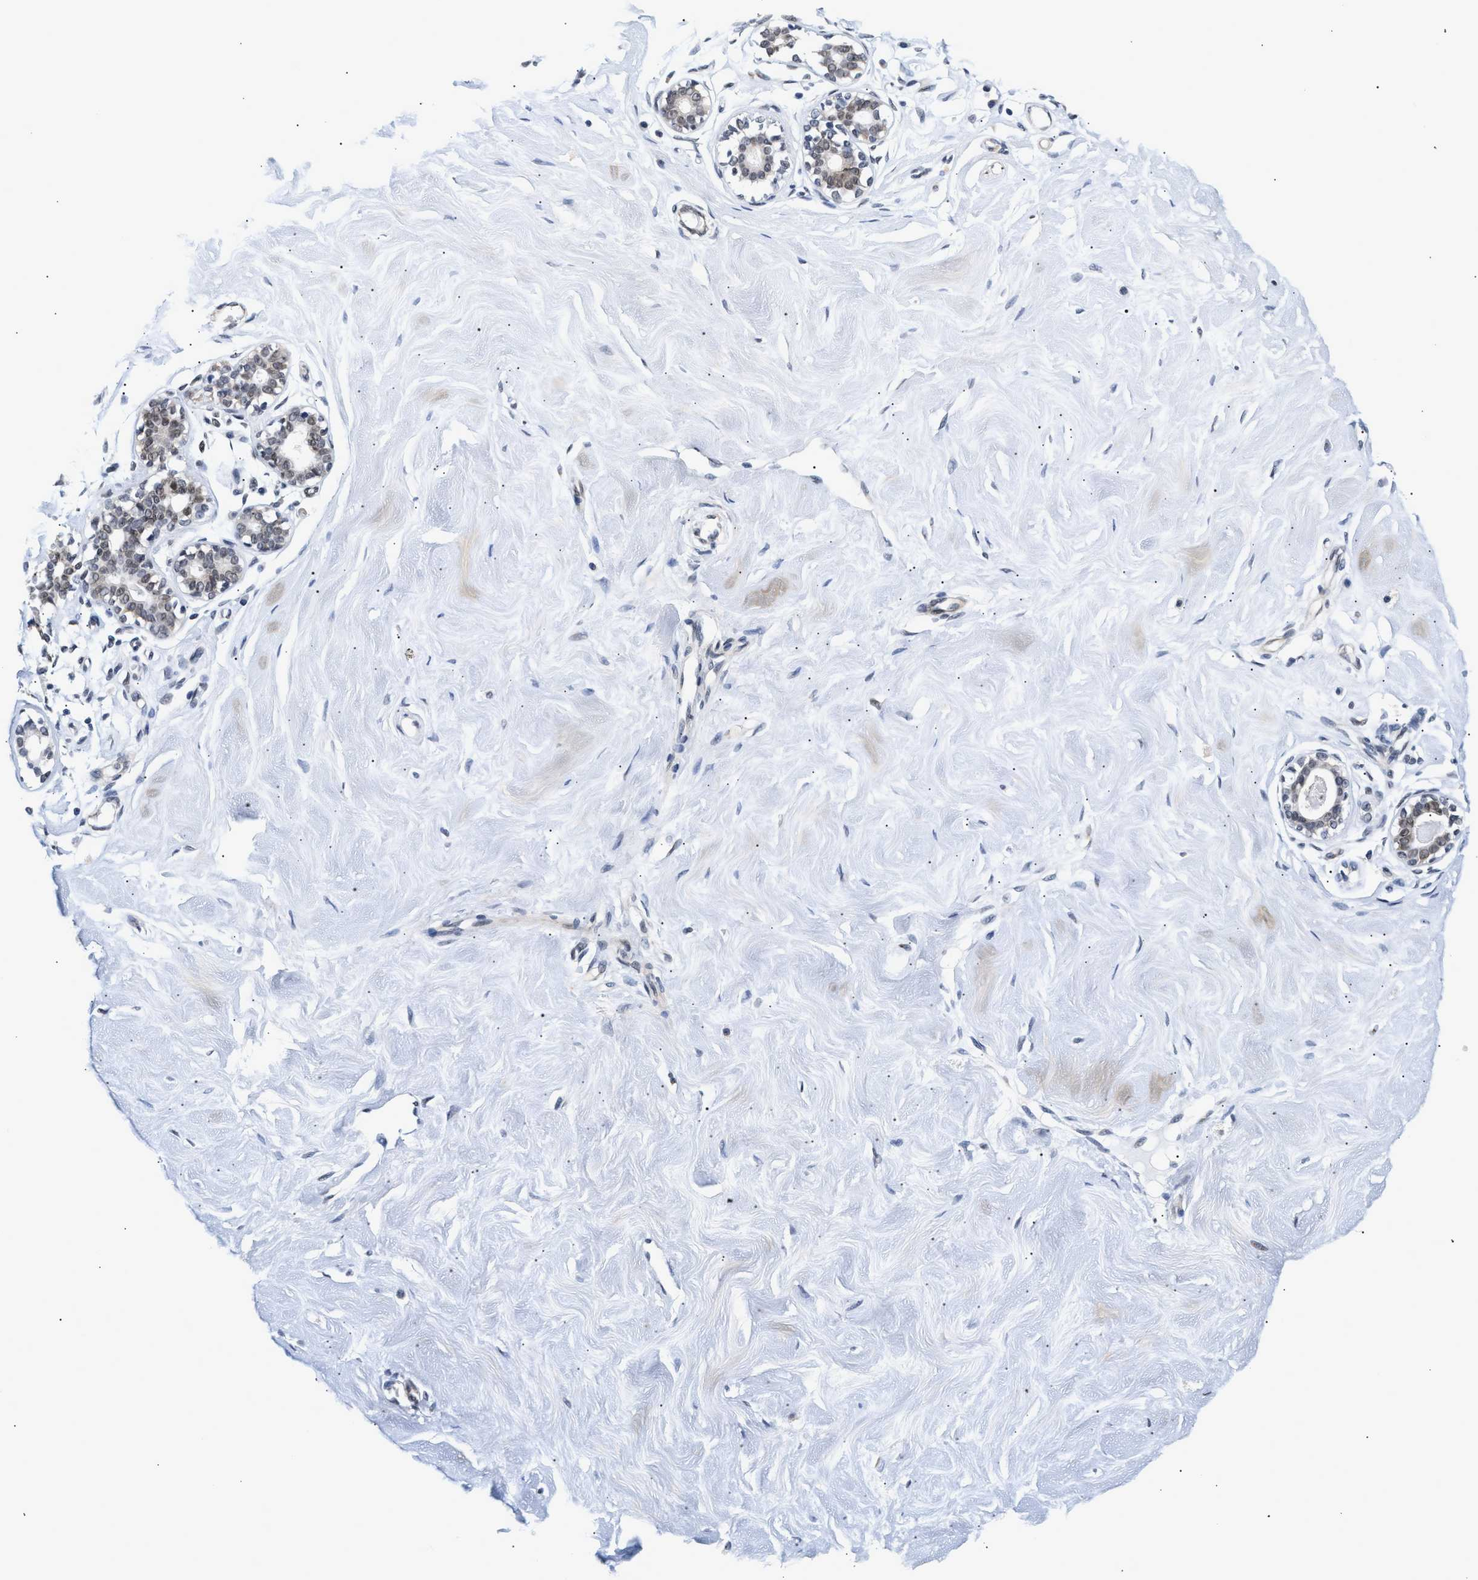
{"staining": {"intensity": "negative", "quantity": "none", "location": "none"}, "tissue": "breast", "cell_type": "Adipocytes", "image_type": "normal", "snomed": [{"axis": "morphology", "description": "Normal tissue, NOS"}, {"axis": "topography", "description": "Breast"}], "caption": "The histopathology image demonstrates no staining of adipocytes in normal breast.", "gene": "THOC1", "patient": {"sex": "female", "age": 23}}